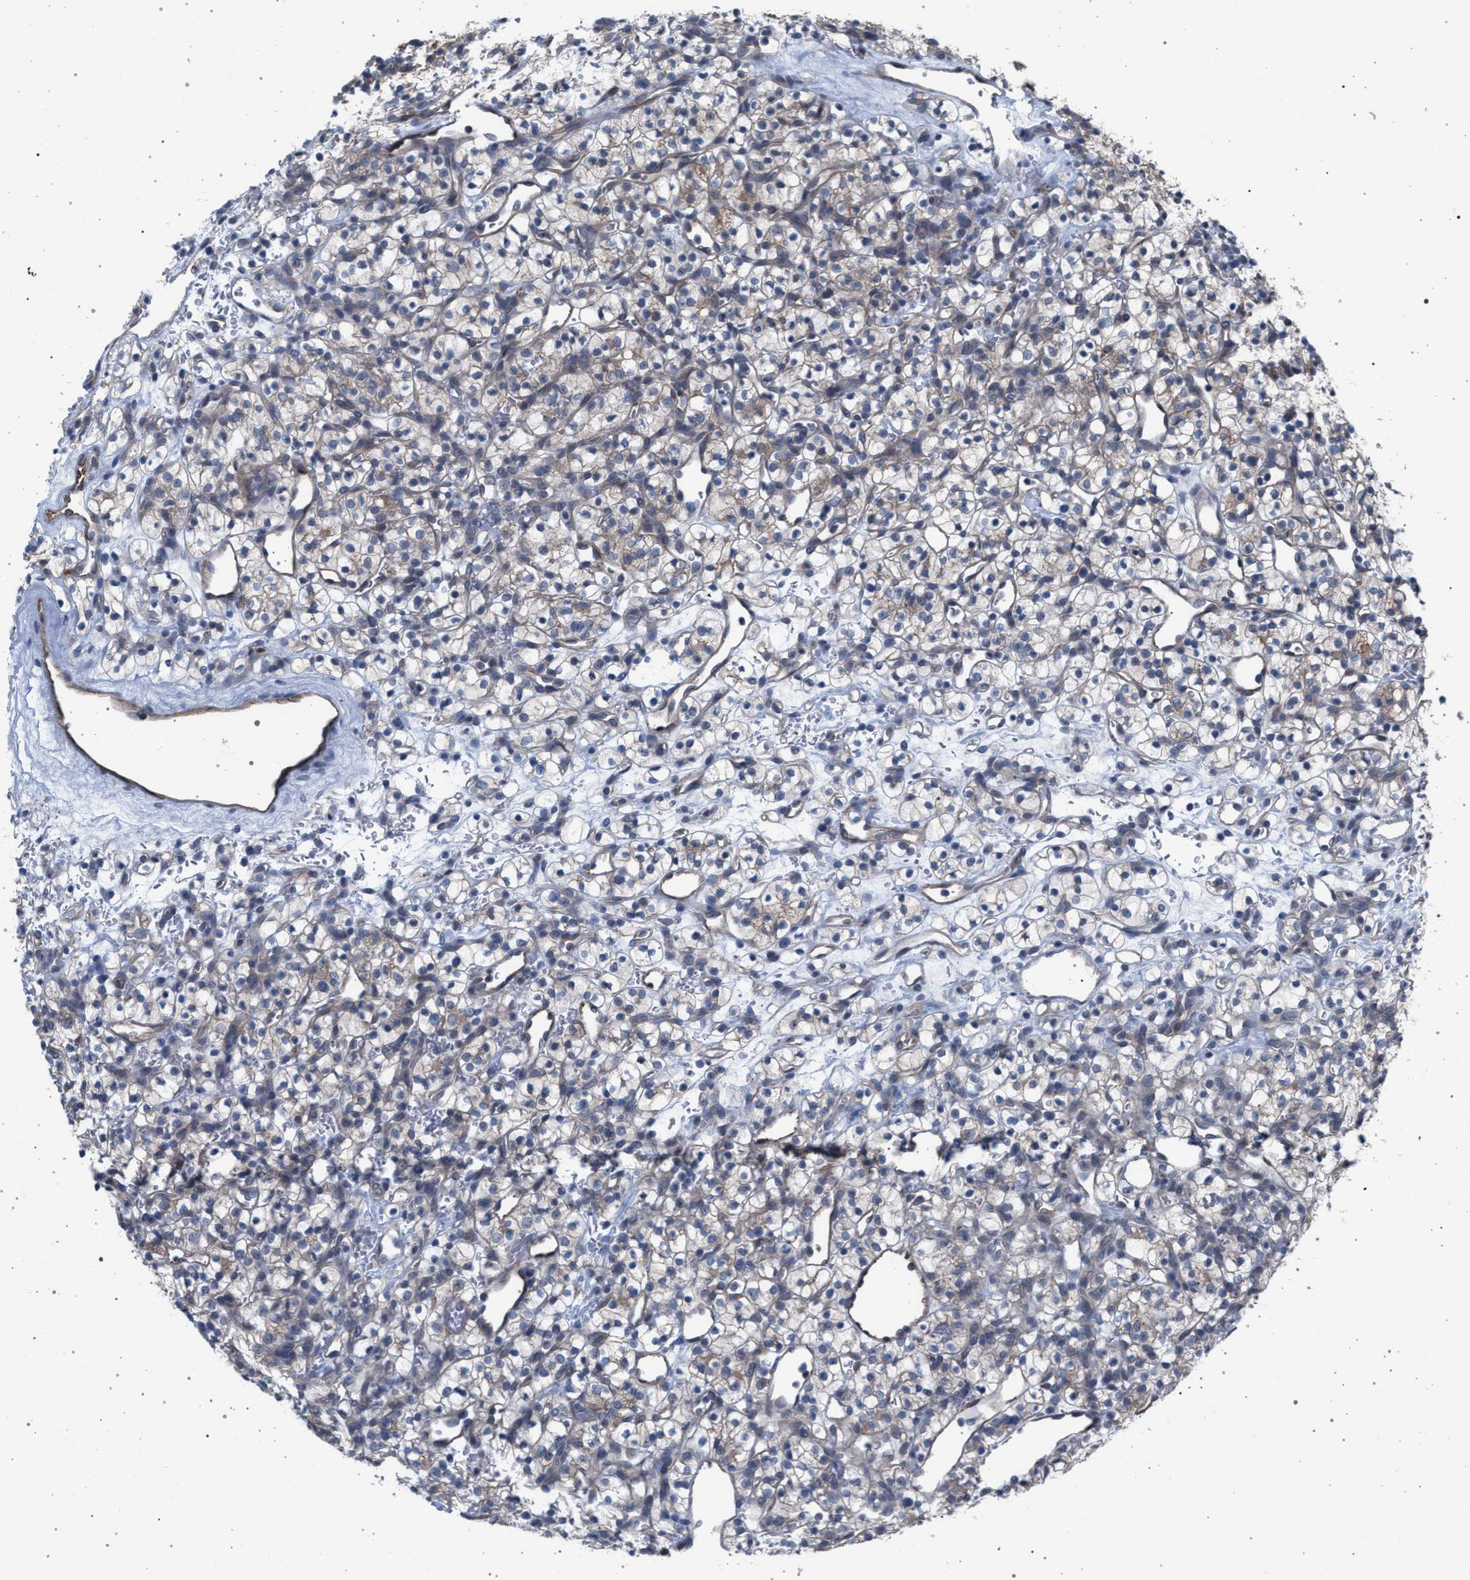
{"staining": {"intensity": "weak", "quantity": "<25%", "location": "cytoplasmic/membranous"}, "tissue": "renal cancer", "cell_type": "Tumor cells", "image_type": "cancer", "snomed": [{"axis": "morphology", "description": "Adenocarcinoma, NOS"}, {"axis": "topography", "description": "Kidney"}], "caption": "Tumor cells show no significant protein staining in renal adenocarcinoma. Brightfield microscopy of immunohistochemistry (IHC) stained with DAB (3,3'-diaminobenzidine) (brown) and hematoxylin (blue), captured at high magnification.", "gene": "ARPC5L", "patient": {"sex": "female", "age": 57}}